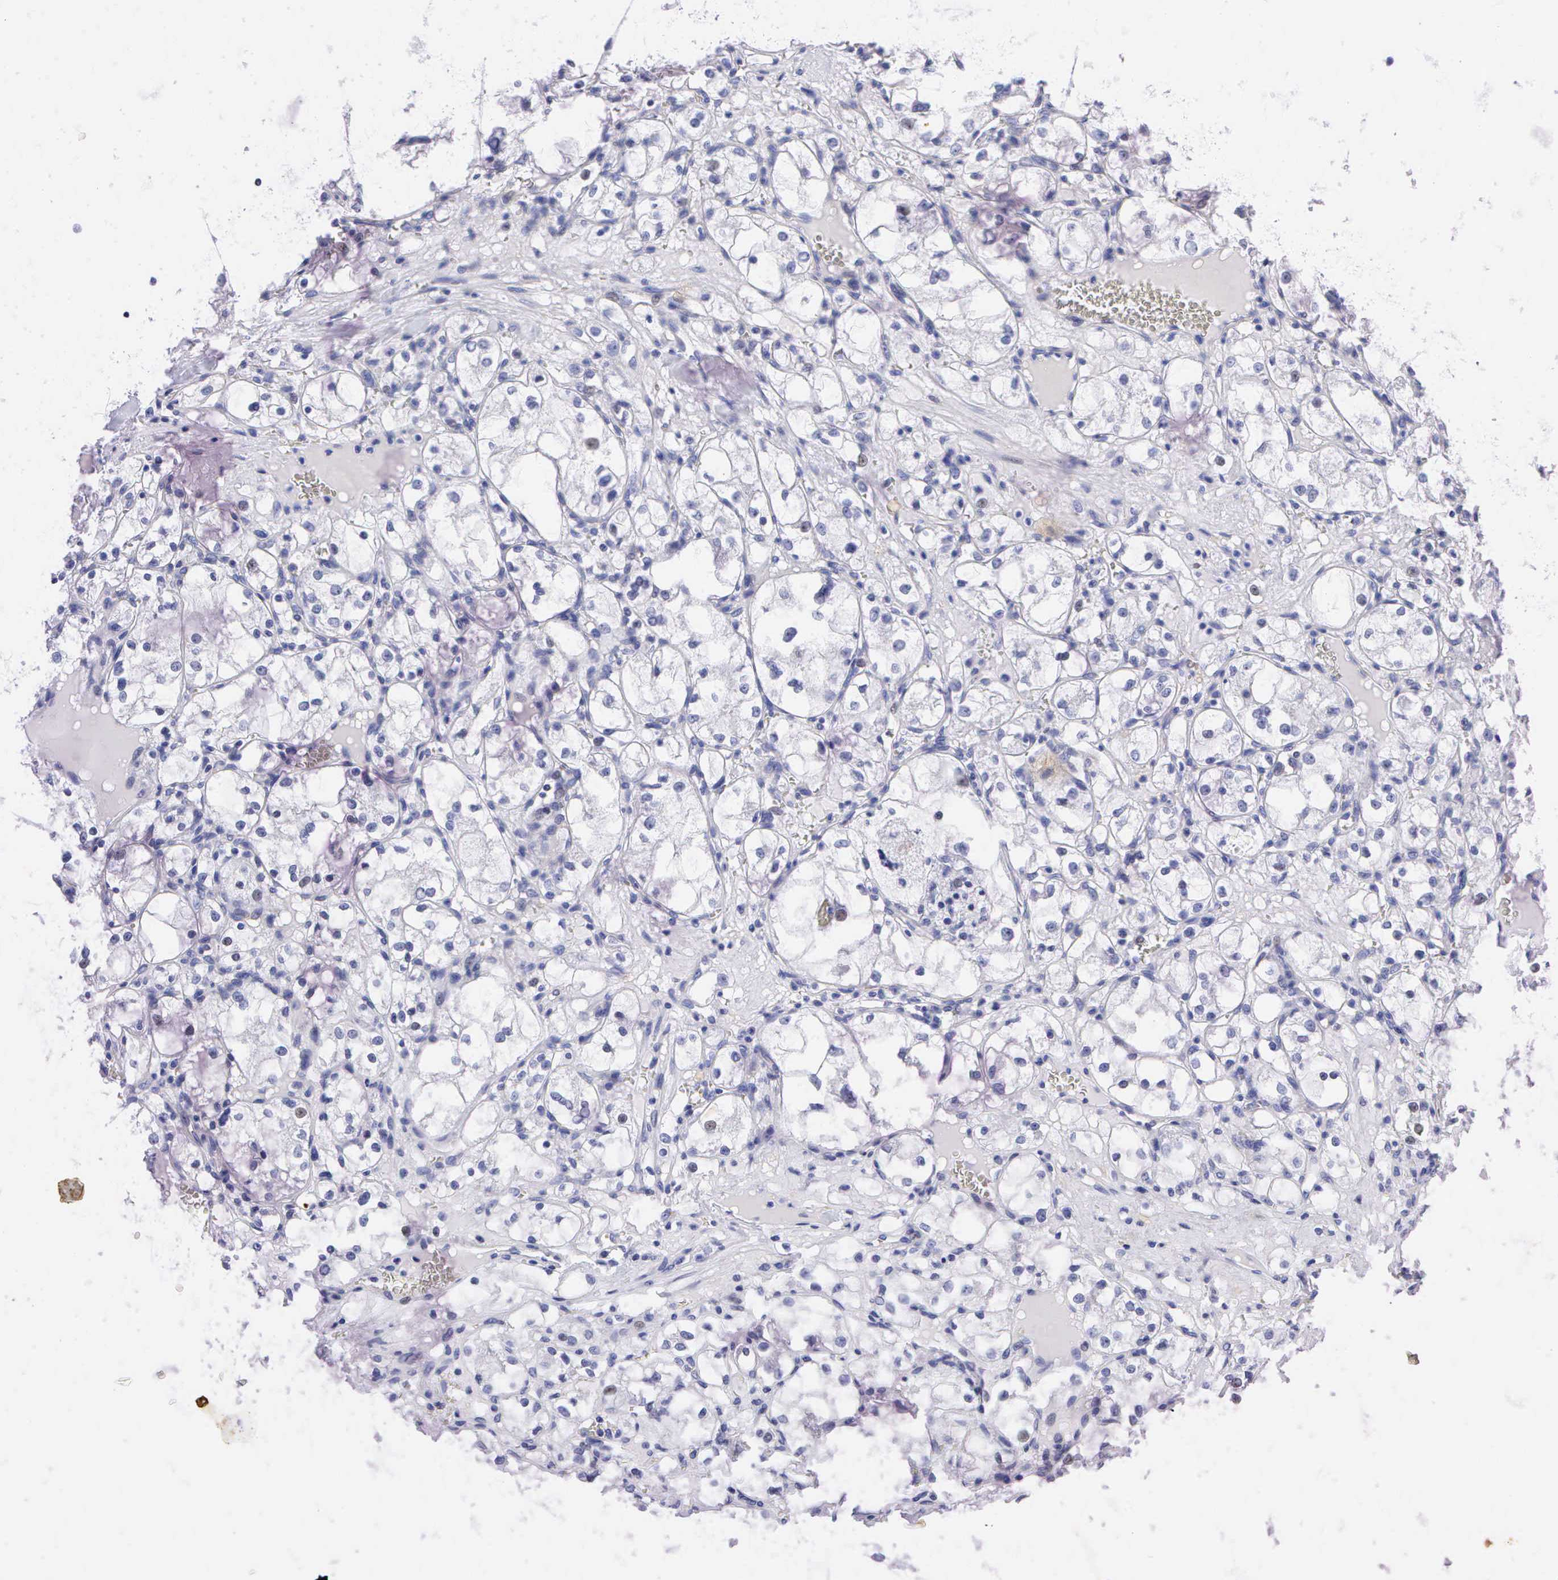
{"staining": {"intensity": "negative", "quantity": "none", "location": "none"}, "tissue": "renal cancer", "cell_type": "Tumor cells", "image_type": "cancer", "snomed": [{"axis": "morphology", "description": "Adenocarcinoma, NOS"}, {"axis": "topography", "description": "Kidney"}], "caption": "An image of renal cancer stained for a protein reveals no brown staining in tumor cells.", "gene": "PGR", "patient": {"sex": "male", "age": 61}}